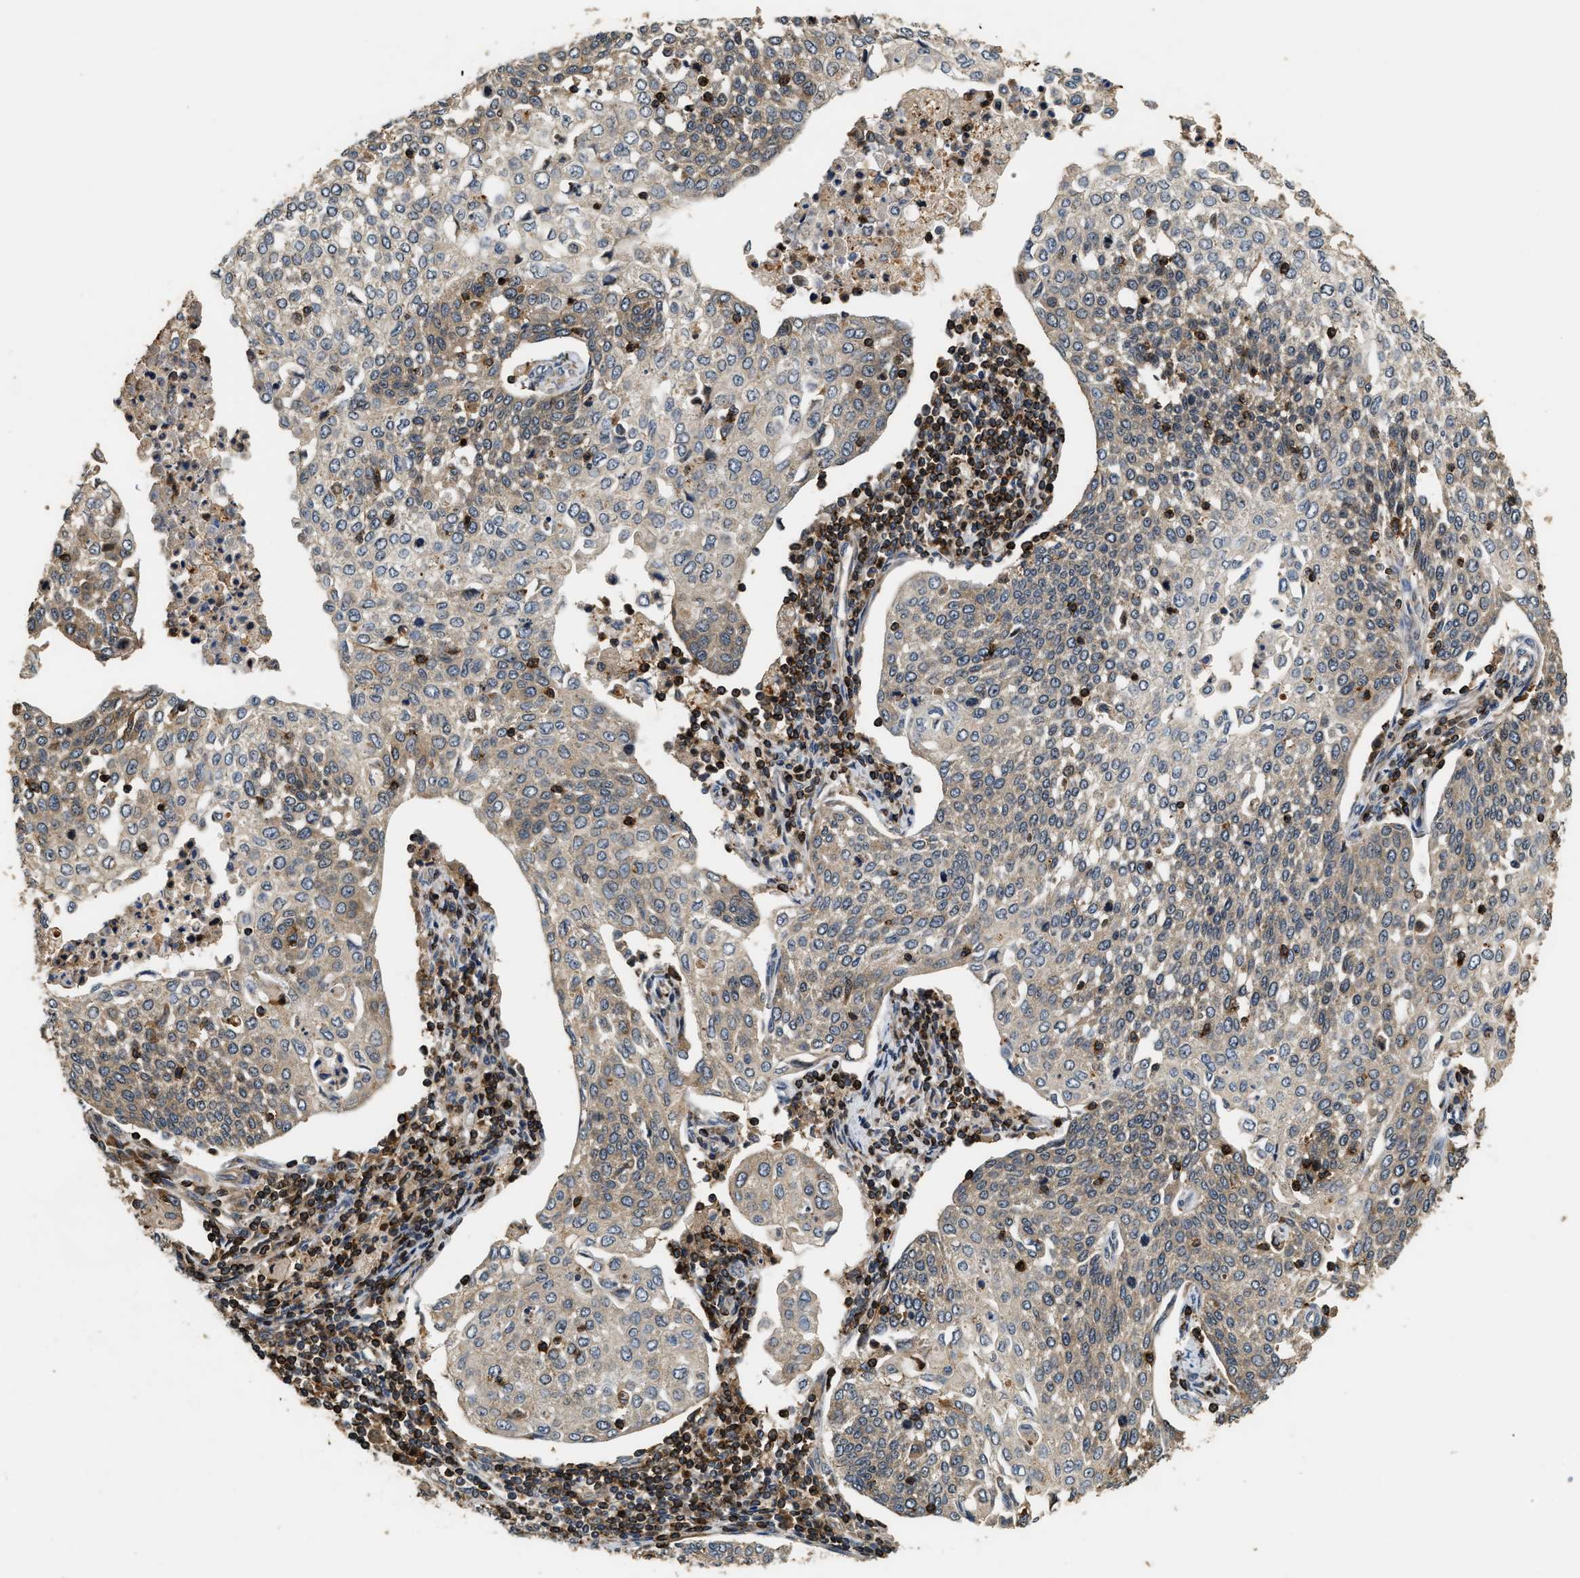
{"staining": {"intensity": "weak", "quantity": "<25%", "location": "cytoplasmic/membranous,nuclear"}, "tissue": "cervical cancer", "cell_type": "Tumor cells", "image_type": "cancer", "snomed": [{"axis": "morphology", "description": "Squamous cell carcinoma, NOS"}, {"axis": "topography", "description": "Cervix"}], "caption": "Tumor cells show no significant positivity in squamous cell carcinoma (cervical).", "gene": "SNX5", "patient": {"sex": "female", "age": 34}}